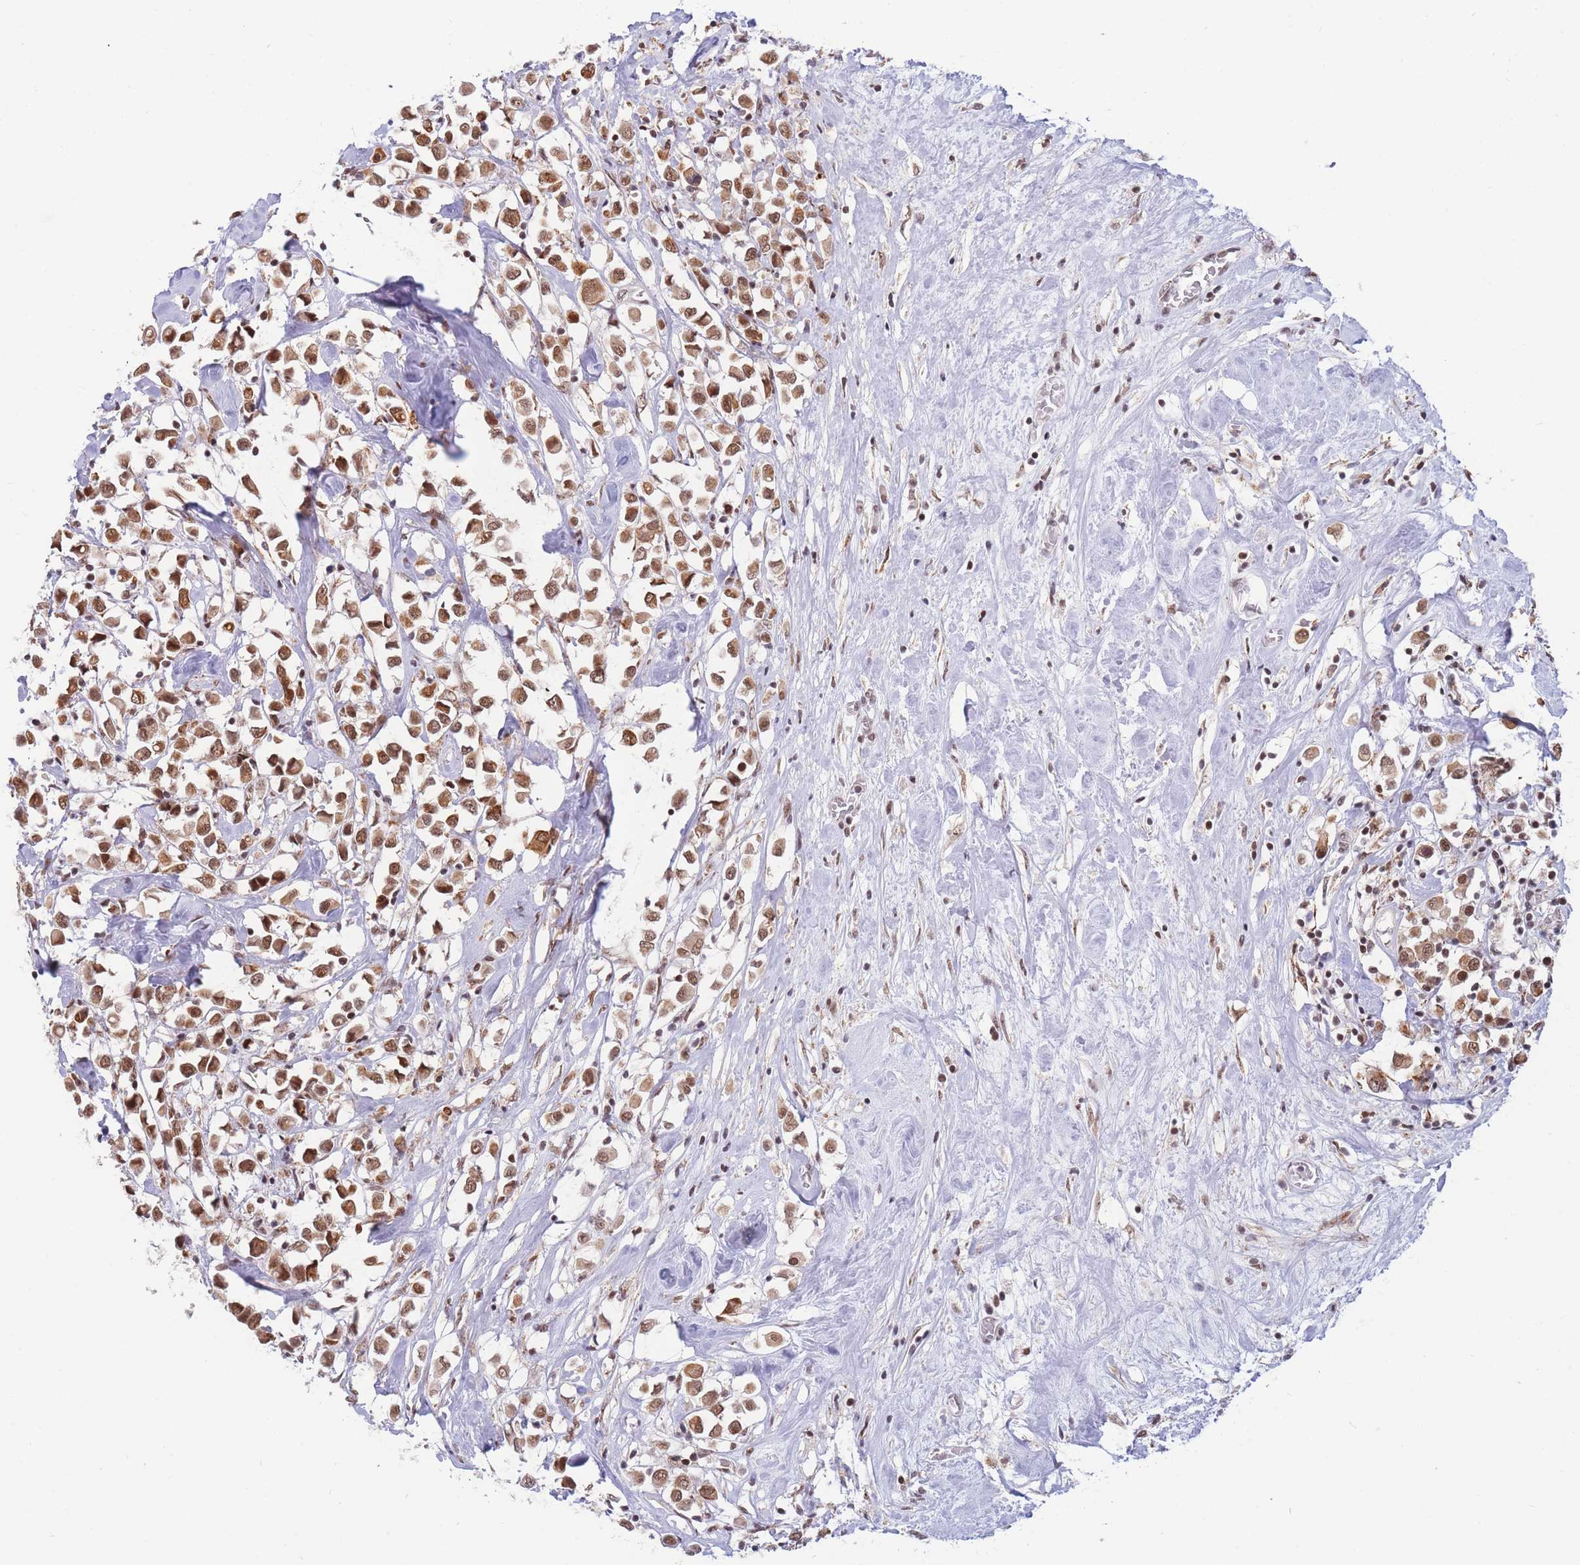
{"staining": {"intensity": "moderate", "quantity": ">75%", "location": "nuclear"}, "tissue": "breast cancer", "cell_type": "Tumor cells", "image_type": "cancer", "snomed": [{"axis": "morphology", "description": "Duct carcinoma"}, {"axis": "topography", "description": "Breast"}], "caption": "A brown stain shows moderate nuclear staining of a protein in breast cancer tumor cells.", "gene": "TARBP2", "patient": {"sex": "female", "age": 61}}